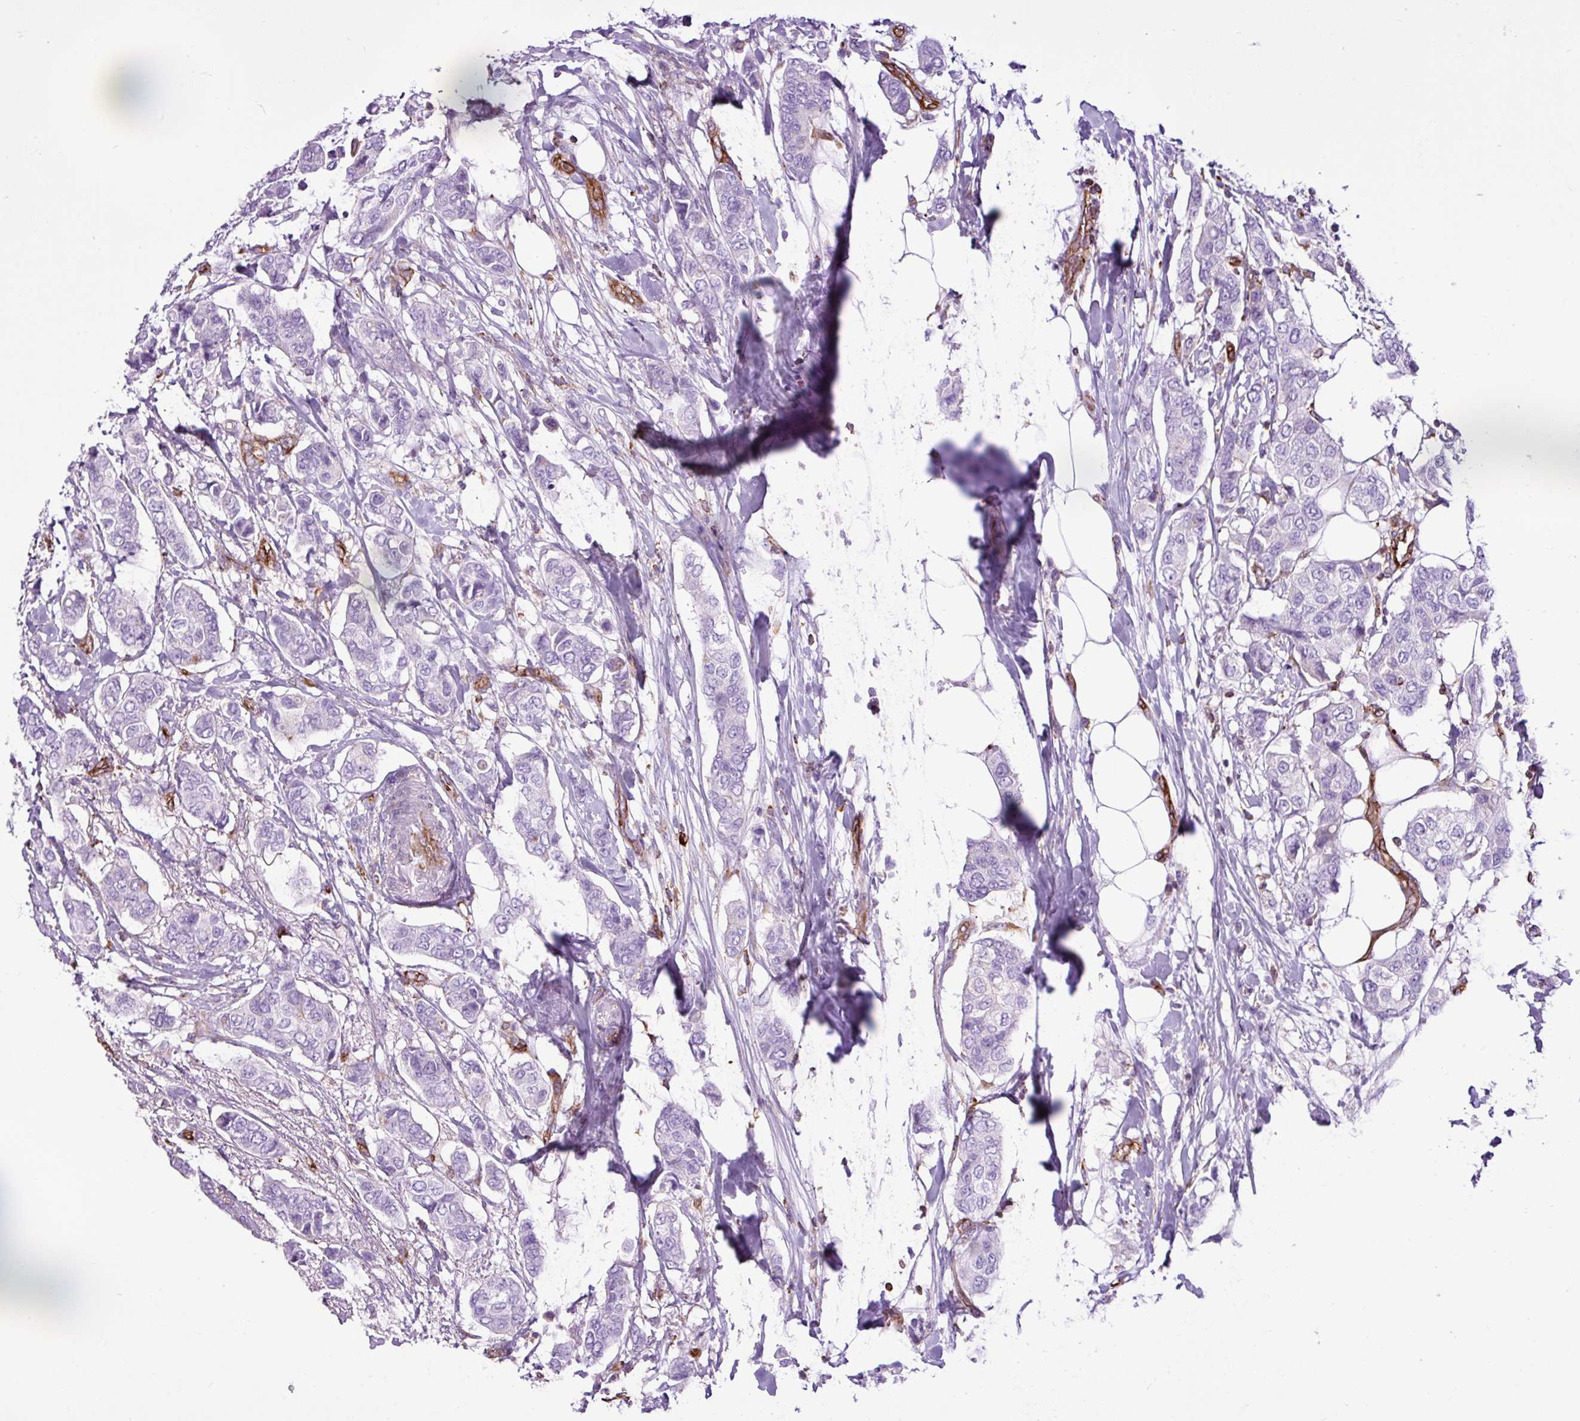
{"staining": {"intensity": "negative", "quantity": "none", "location": "none"}, "tissue": "breast cancer", "cell_type": "Tumor cells", "image_type": "cancer", "snomed": [{"axis": "morphology", "description": "Lobular carcinoma"}, {"axis": "topography", "description": "Breast"}], "caption": "Immunohistochemistry (IHC) micrograph of neoplastic tissue: human lobular carcinoma (breast) stained with DAB exhibits no significant protein positivity in tumor cells.", "gene": "EME2", "patient": {"sex": "female", "age": 51}}